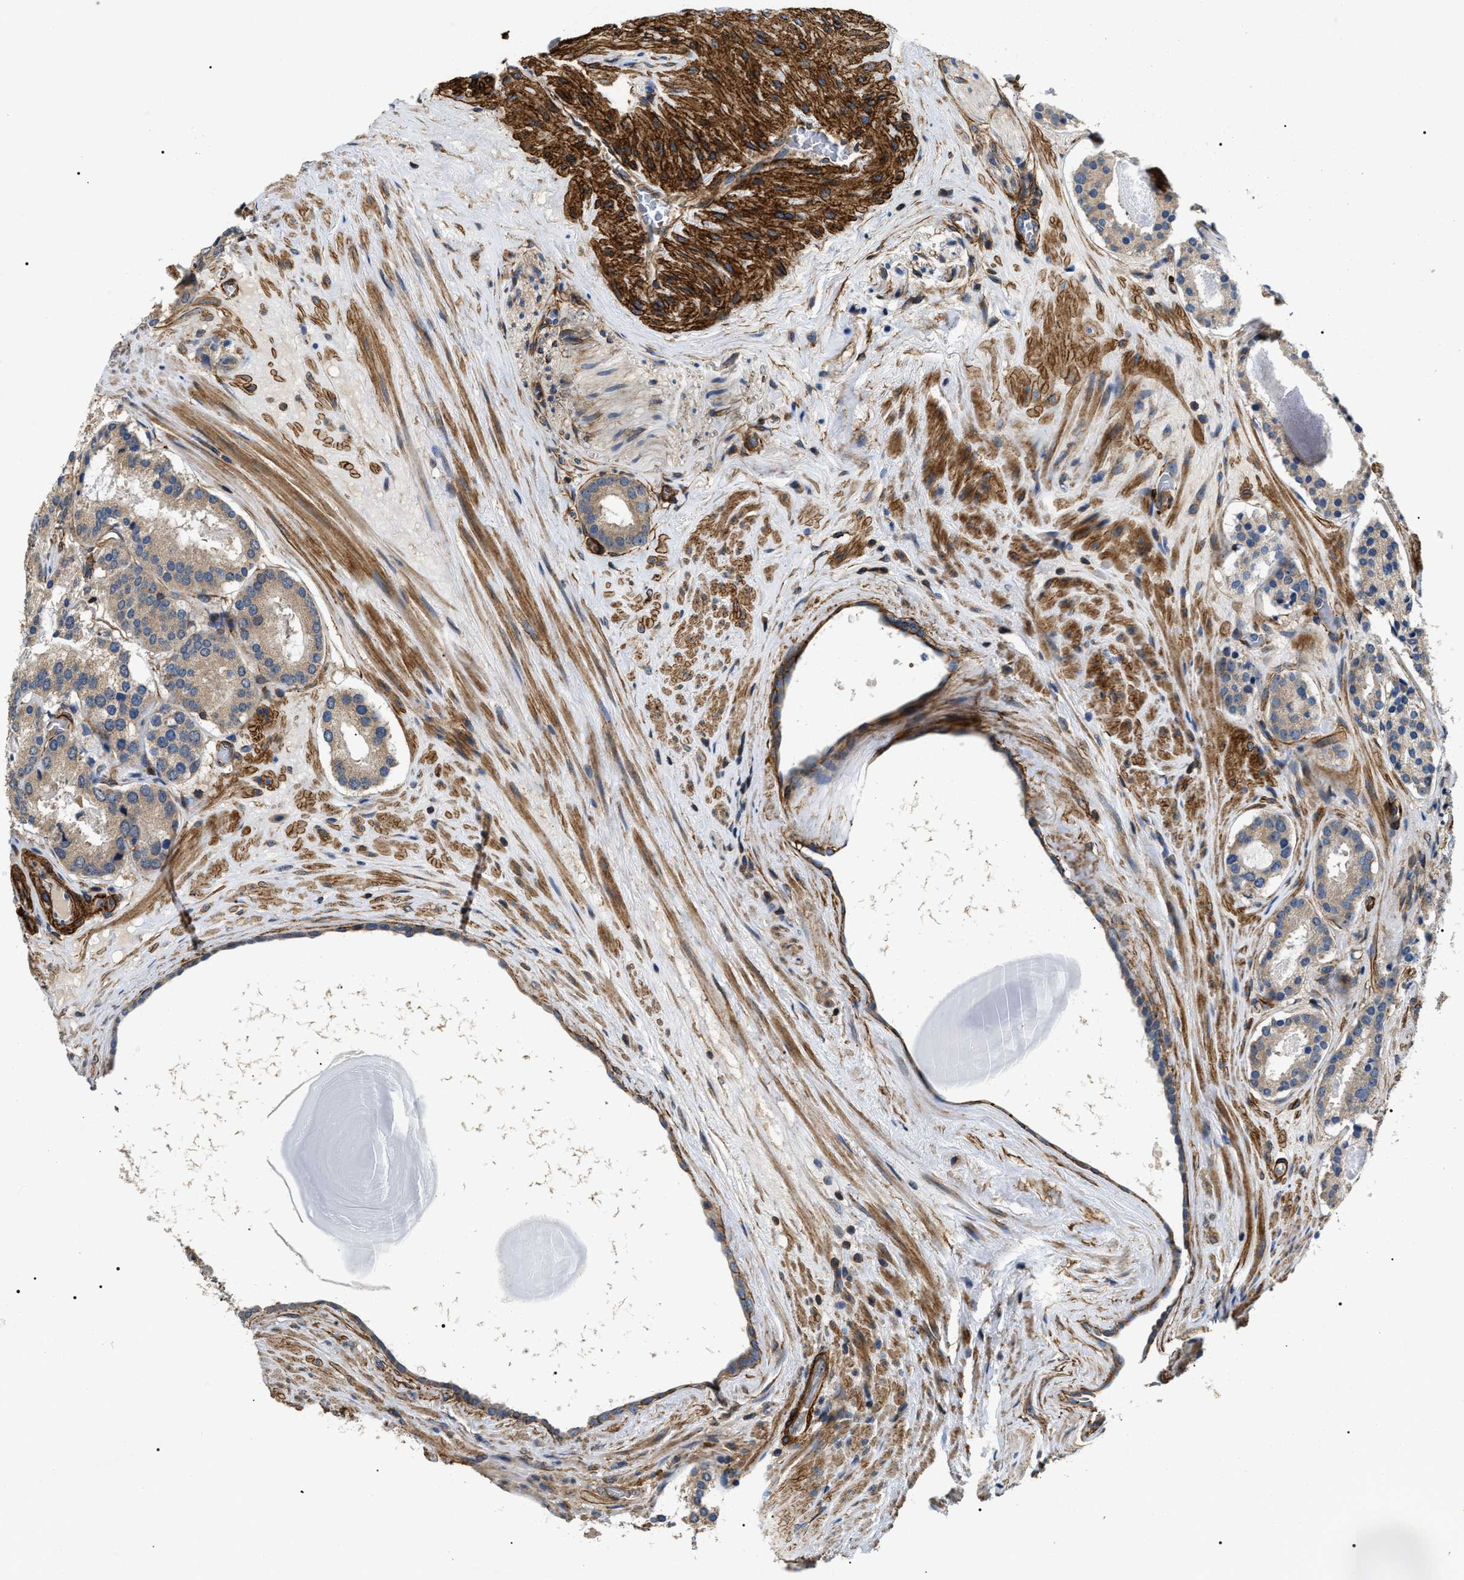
{"staining": {"intensity": "negative", "quantity": "none", "location": "none"}, "tissue": "prostate cancer", "cell_type": "Tumor cells", "image_type": "cancer", "snomed": [{"axis": "morphology", "description": "Adenocarcinoma, Low grade"}, {"axis": "topography", "description": "Prostate"}], "caption": "High power microscopy photomicrograph of an immunohistochemistry (IHC) histopathology image of prostate low-grade adenocarcinoma, revealing no significant staining in tumor cells.", "gene": "ZC3HAV1L", "patient": {"sex": "male", "age": 69}}